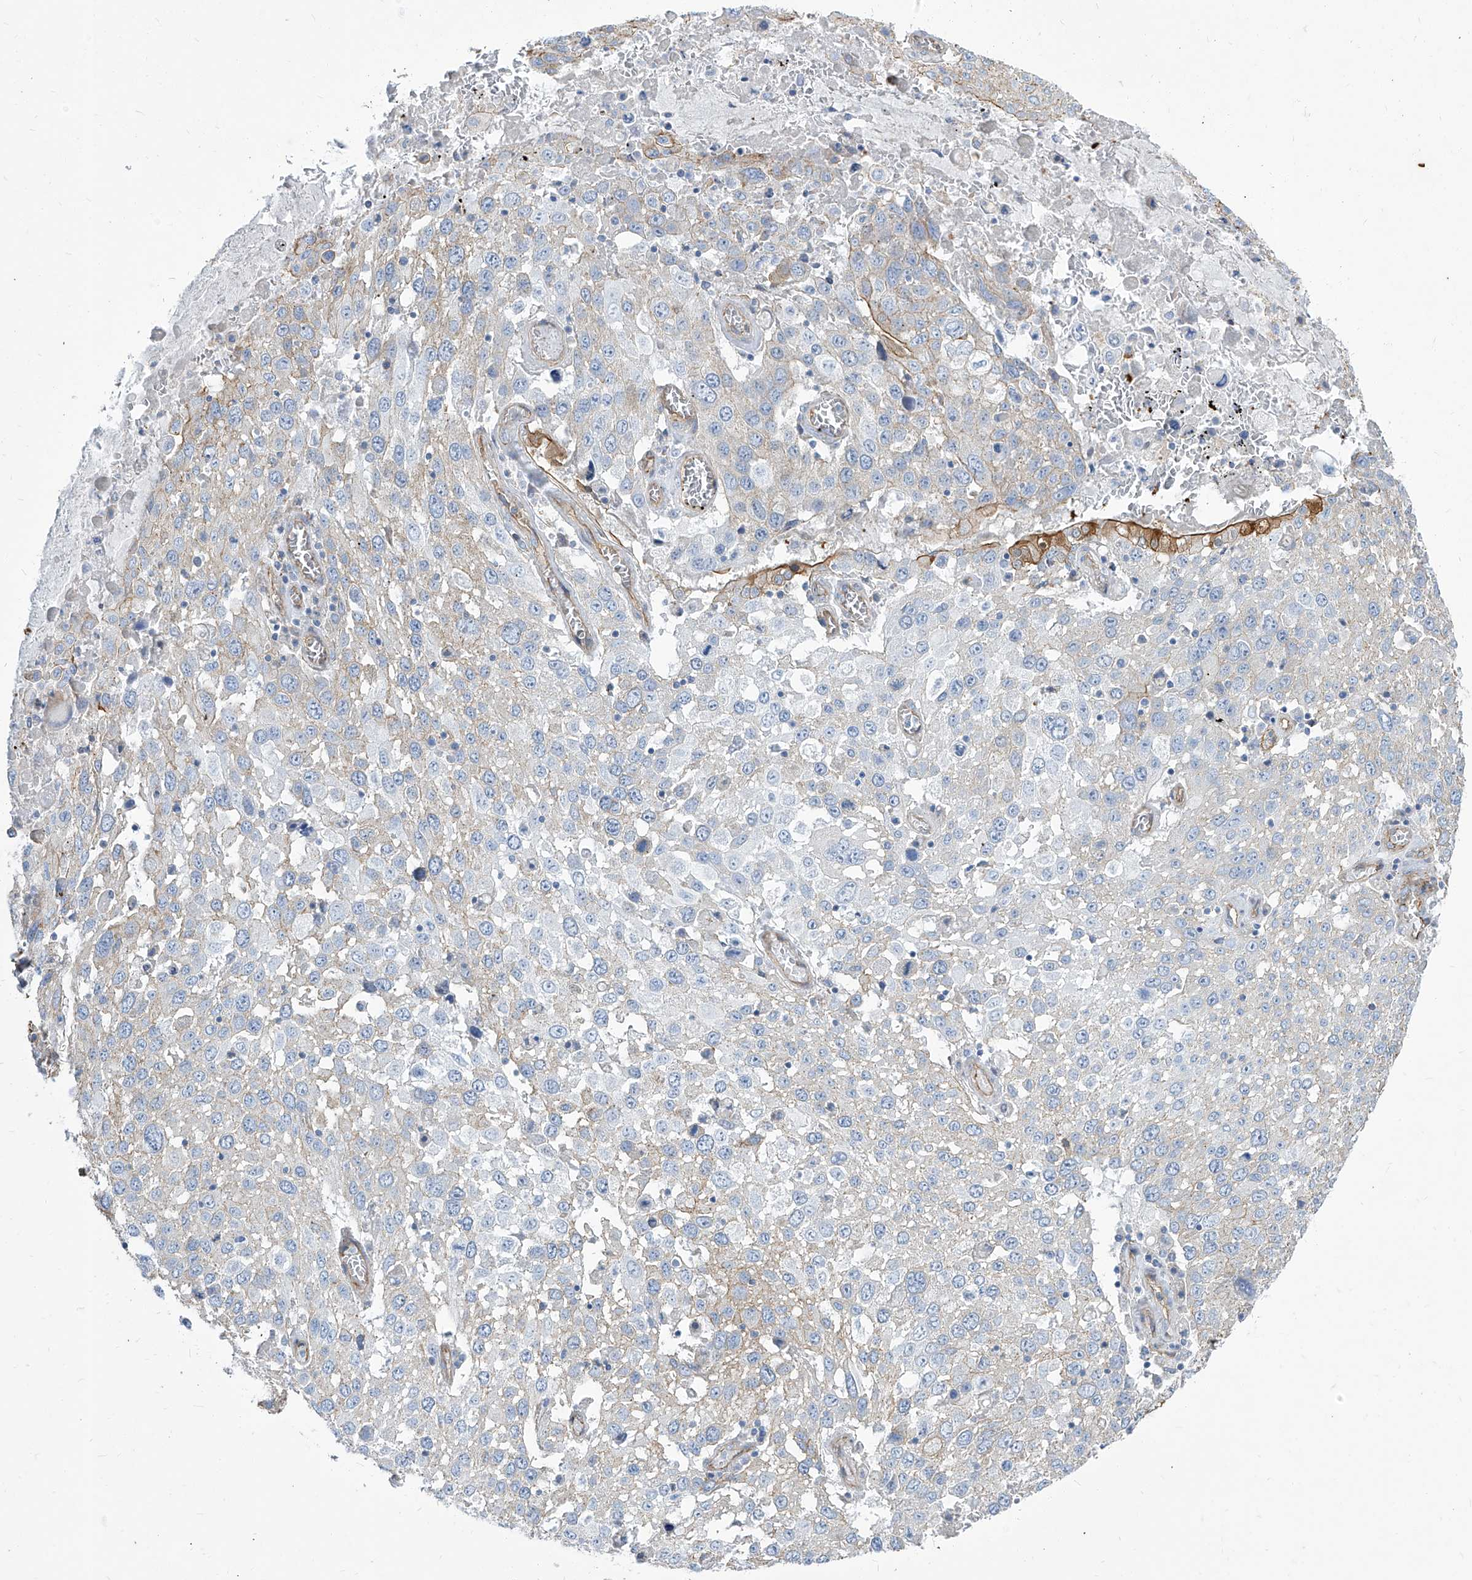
{"staining": {"intensity": "weak", "quantity": "<25%", "location": "cytoplasmic/membranous"}, "tissue": "lung cancer", "cell_type": "Tumor cells", "image_type": "cancer", "snomed": [{"axis": "morphology", "description": "Squamous cell carcinoma, NOS"}, {"axis": "topography", "description": "Lung"}], "caption": "DAB (3,3'-diaminobenzidine) immunohistochemical staining of human squamous cell carcinoma (lung) demonstrates no significant staining in tumor cells.", "gene": "TXLNB", "patient": {"sex": "male", "age": 65}}